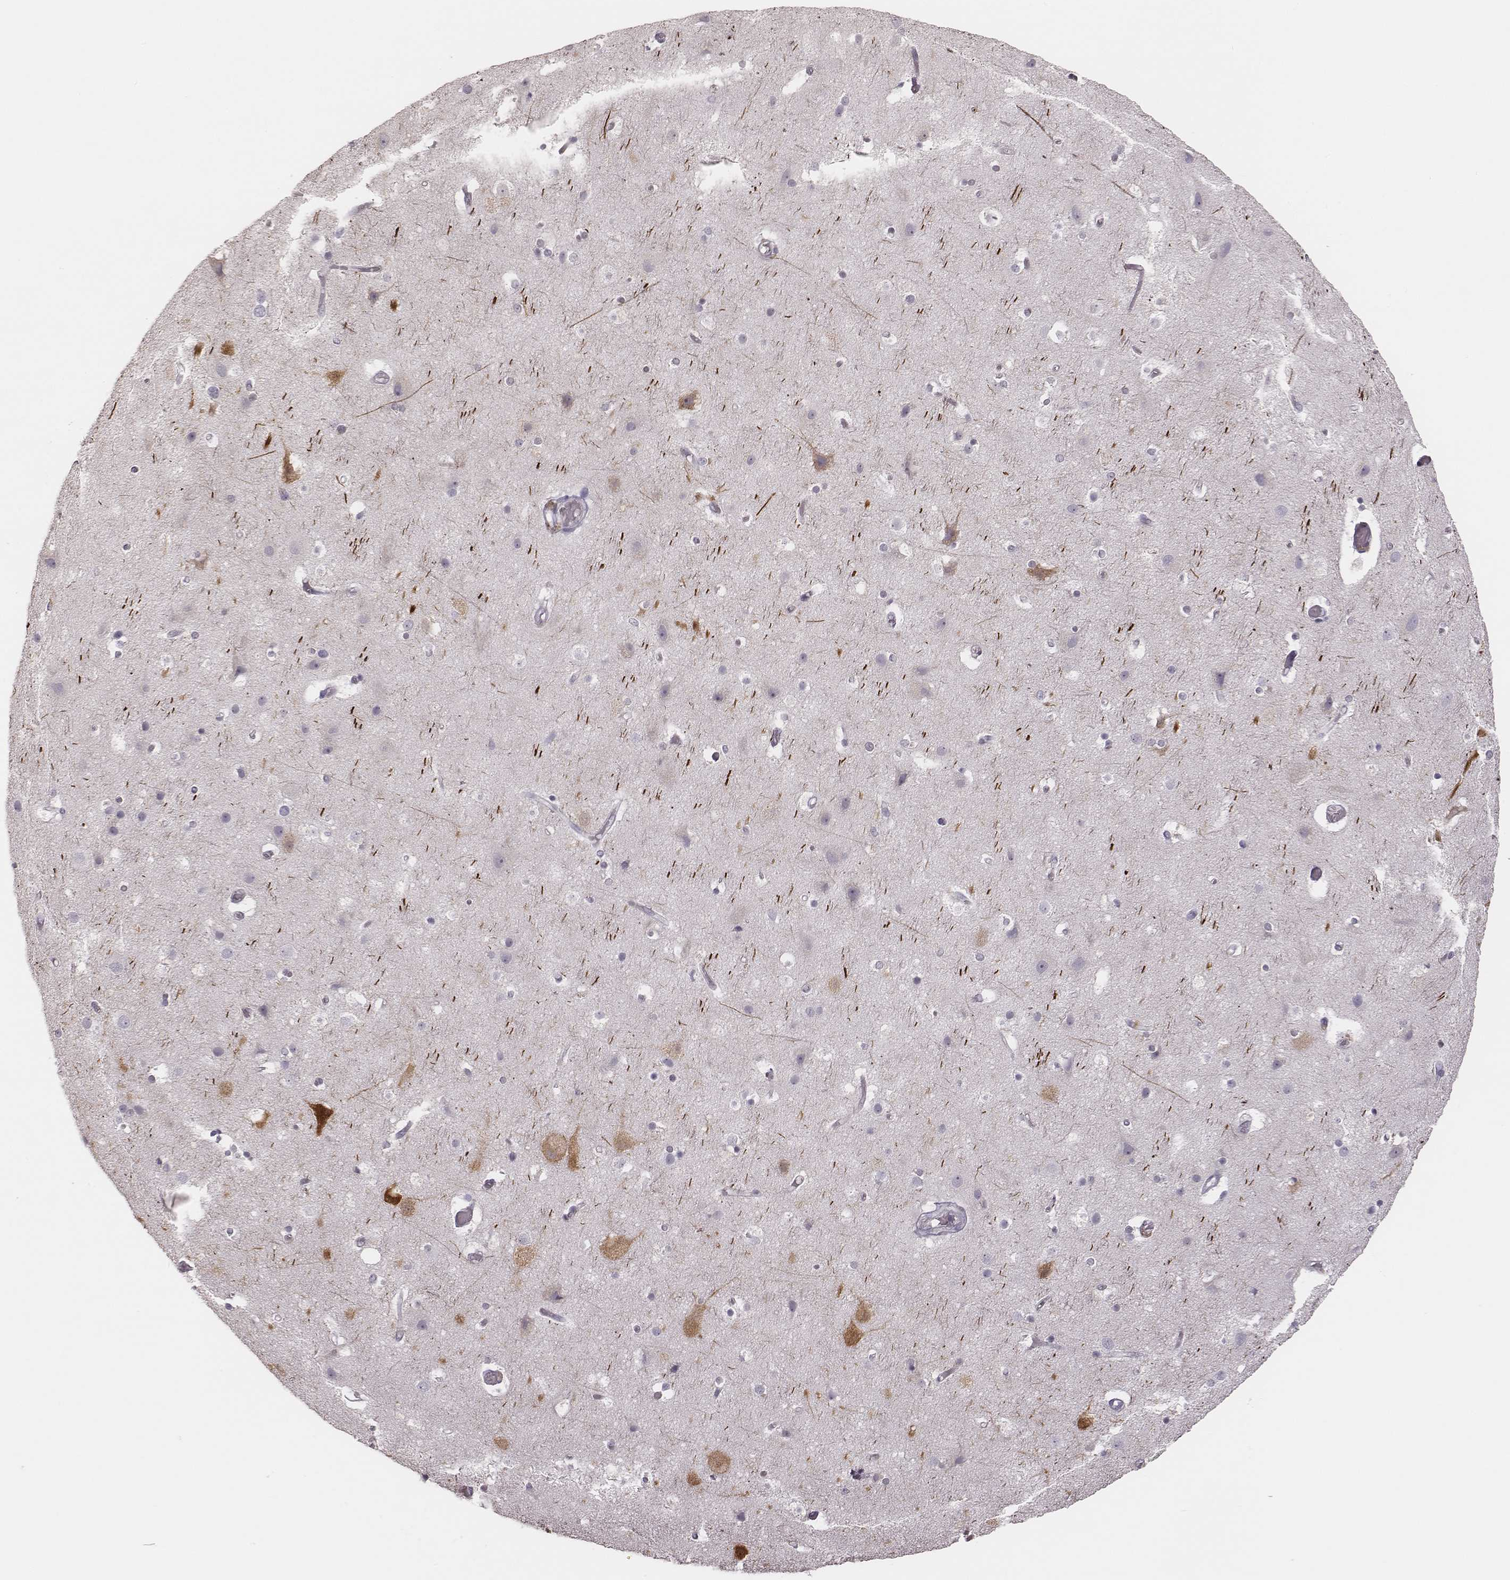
{"staining": {"intensity": "negative", "quantity": "none", "location": "none"}, "tissue": "cerebral cortex", "cell_type": "Endothelial cells", "image_type": "normal", "snomed": [{"axis": "morphology", "description": "Normal tissue, NOS"}, {"axis": "topography", "description": "Cerebral cortex"}], "caption": "A photomicrograph of human cerebral cortex is negative for staining in endothelial cells. (DAB (3,3'-diaminobenzidine) immunohistochemistry with hematoxylin counter stain).", "gene": "MSX1", "patient": {"sex": "female", "age": 52}}